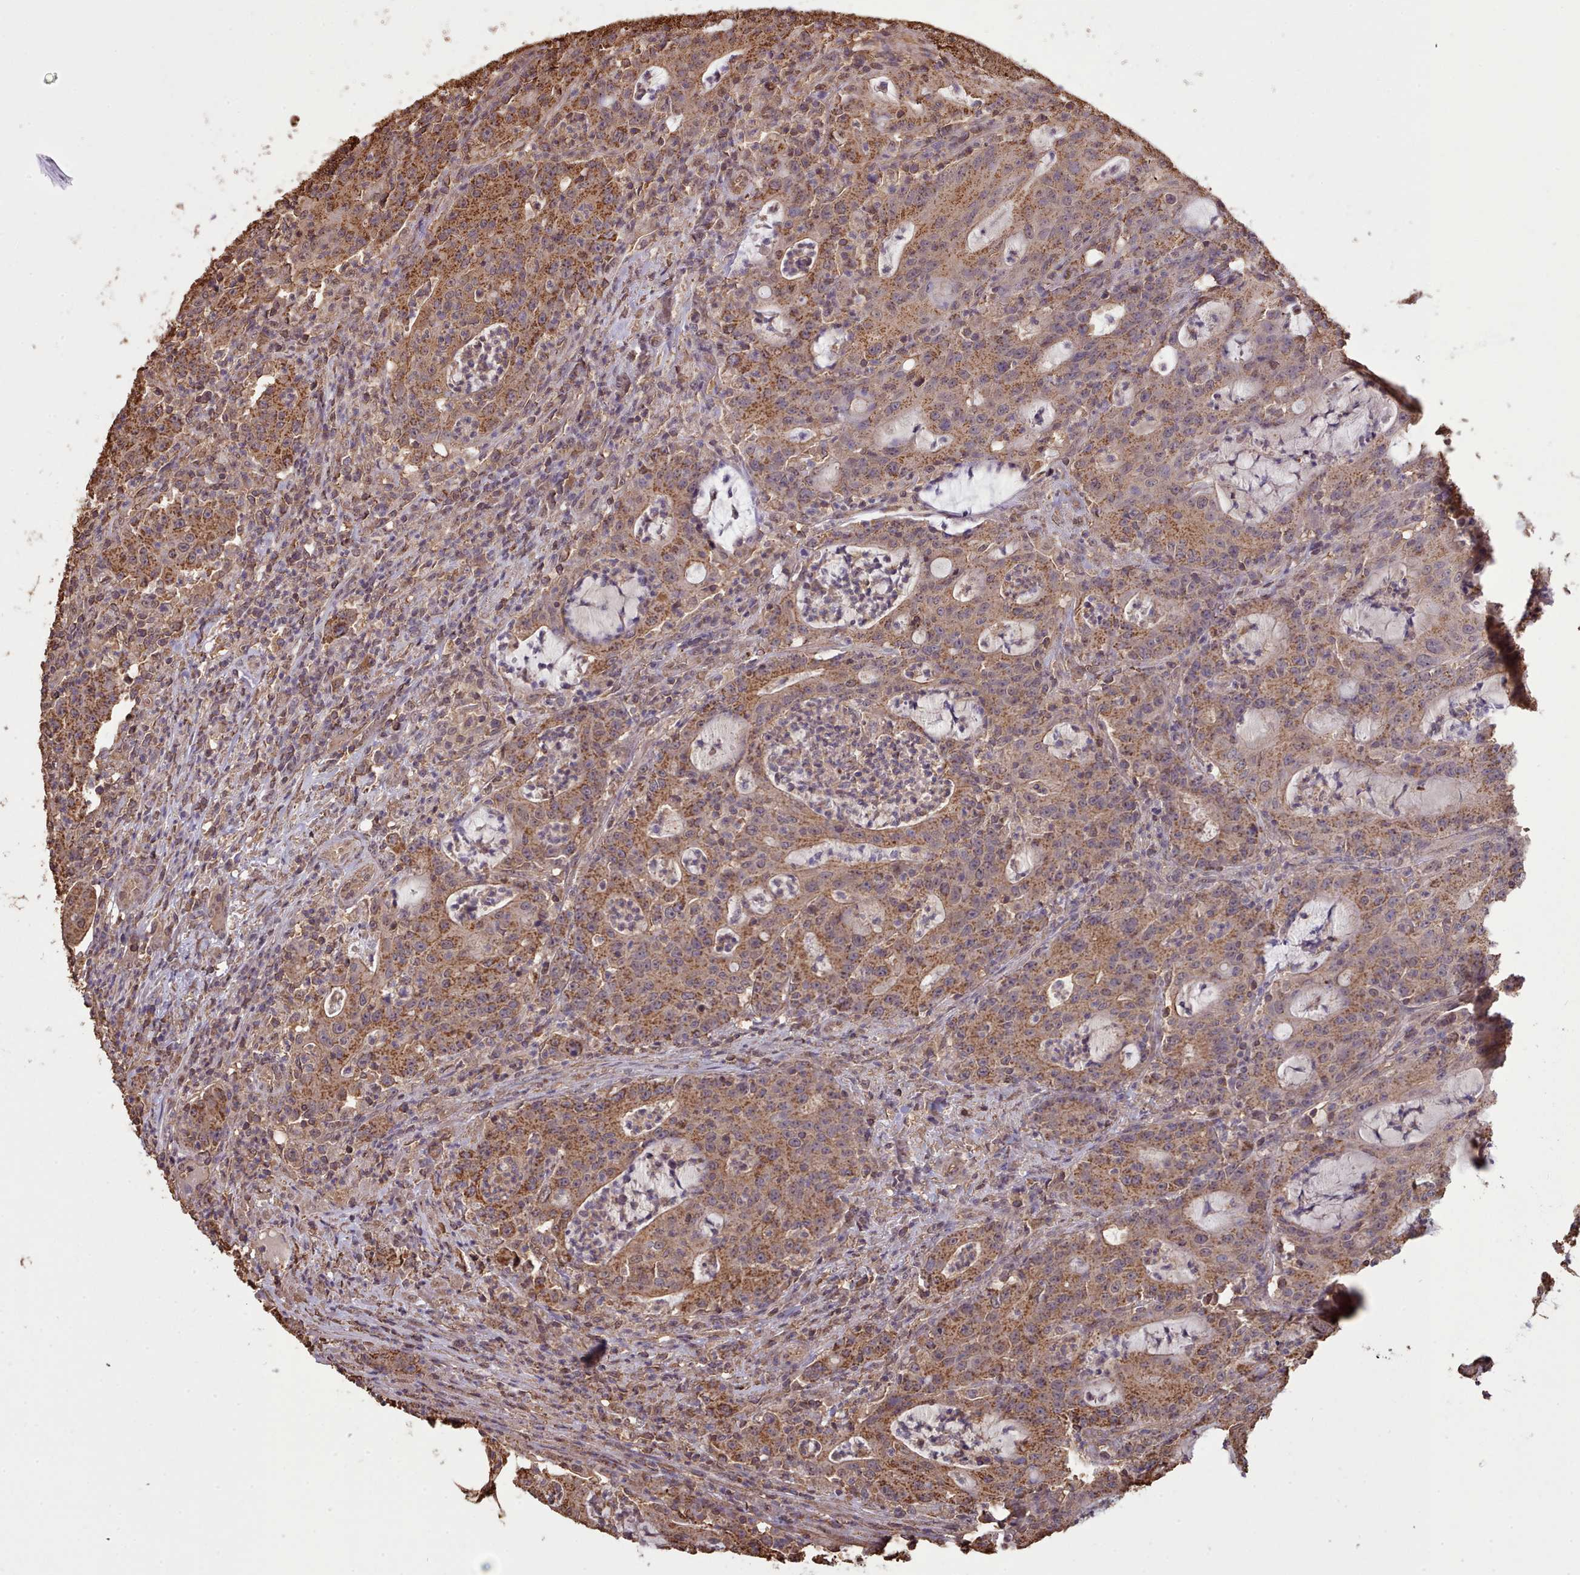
{"staining": {"intensity": "moderate", "quantity": ">75%", "location": "cytoplasmic/membranous"}, "tissue": "colorectal cancer", "cell_type": "Tumor cells", "image_type": "cancer", "snomed": [{"axis": "morphology", "description": "Adenocarcinoma, NOS"}, {"axis": "topography", "description": "Colon"}], "caption": "Protein staining reveals moderate cytoplasmic/membranous staining in approximately >75% of tumor cells in colorectal cancer.", "gene": "METRN", "patient": {"sex": "male", "age": 83}}